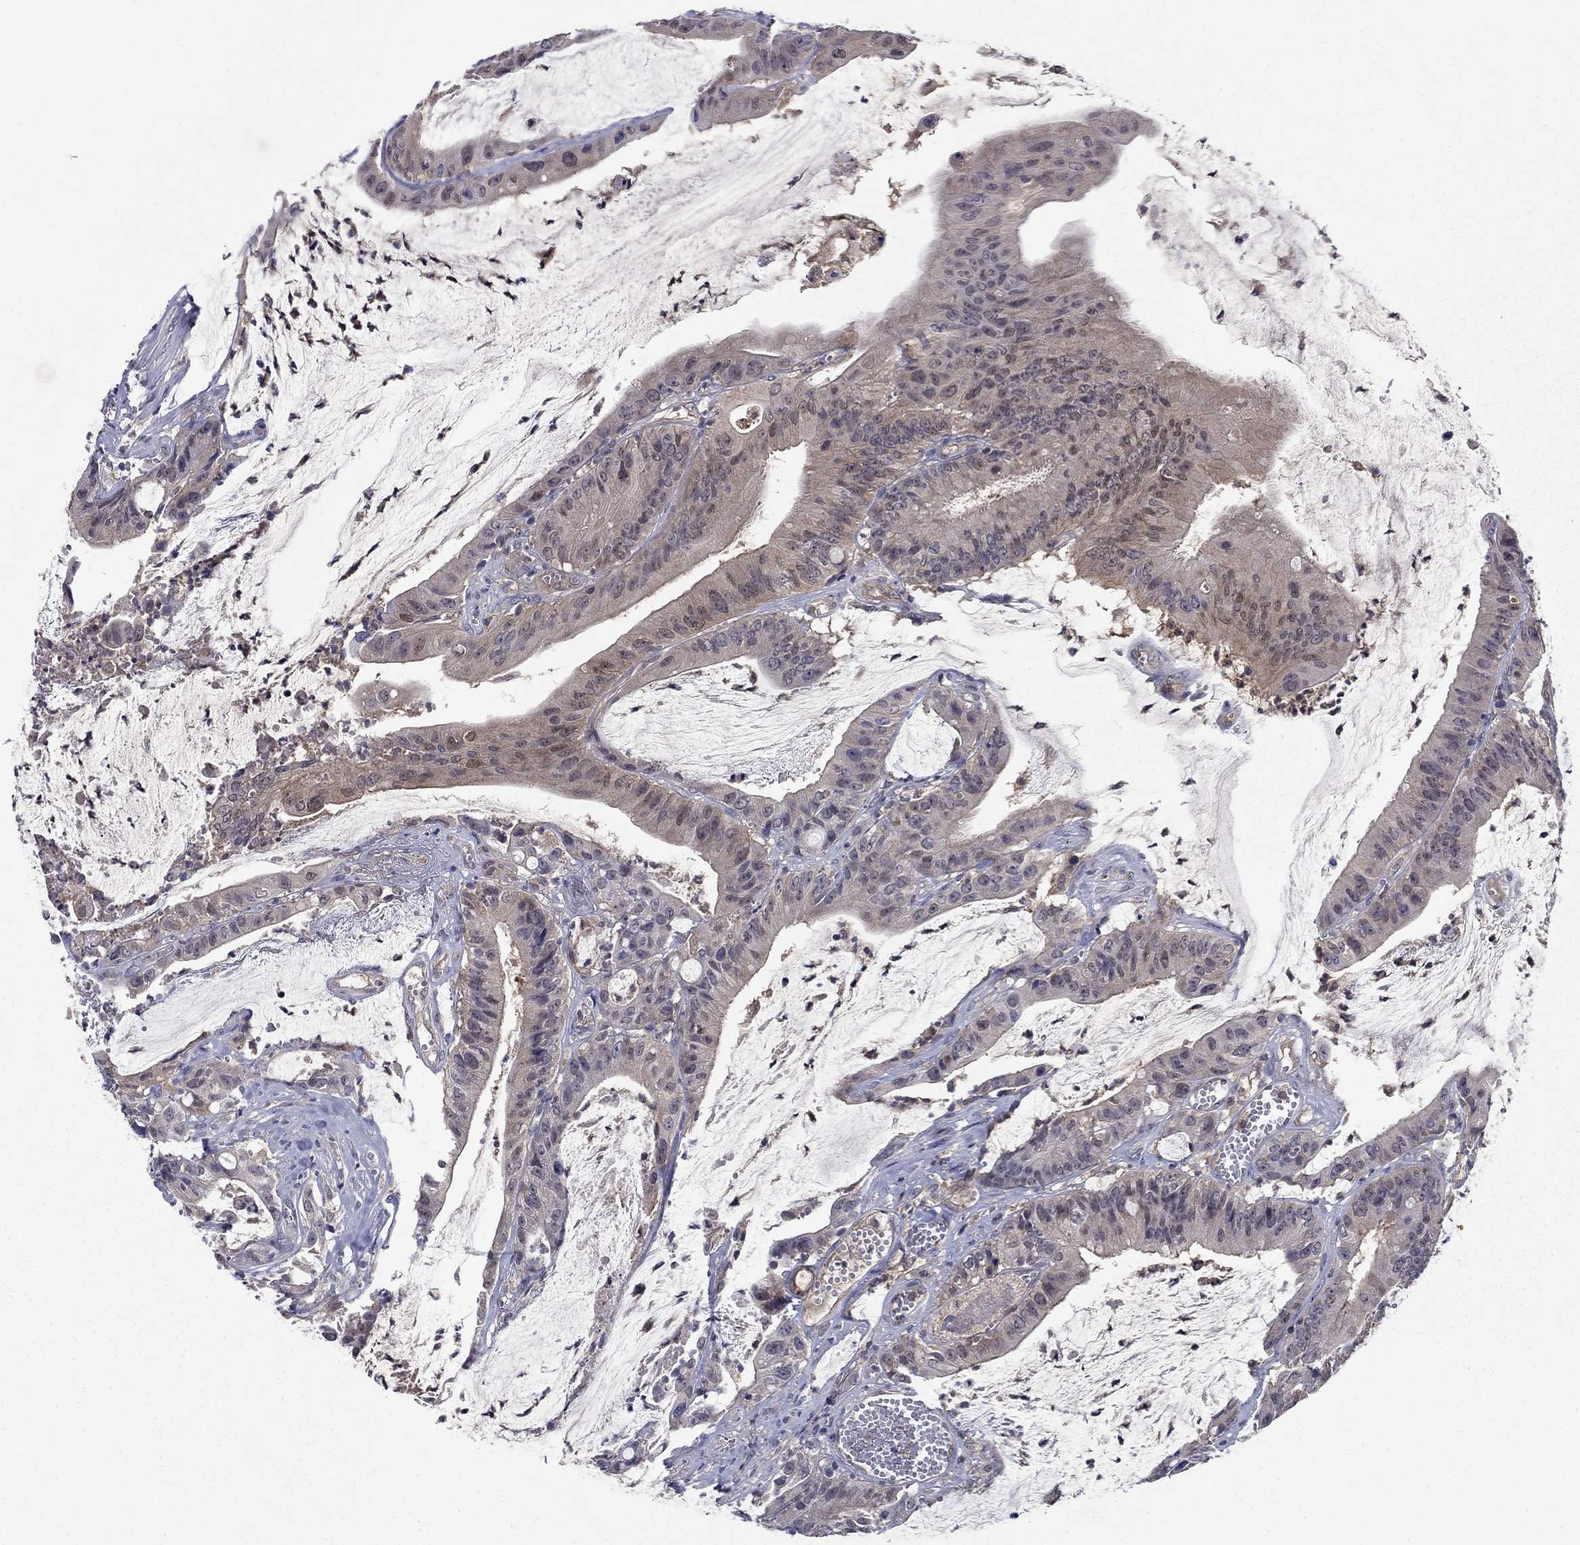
{"staining": {"intensity": "weak", "quantity": "<25%", "location": "cytoplasmic/membranous"}, "tissue": "colorectal cancer", "cell_type": "Tumor cells", "image_type": "cancer", "snomed": [{"axis": "morphology", "description": "Adenocarcinoma, NOS"}, {"axis": "topography", "description": "Colon"}], "caption": "Photomicrograph shows no protein positivity in tumor cells of adenocarcinoma (colorectal) tissue.", "gene": "GLTP", "patient": {"sex": "female", "age": 69}}